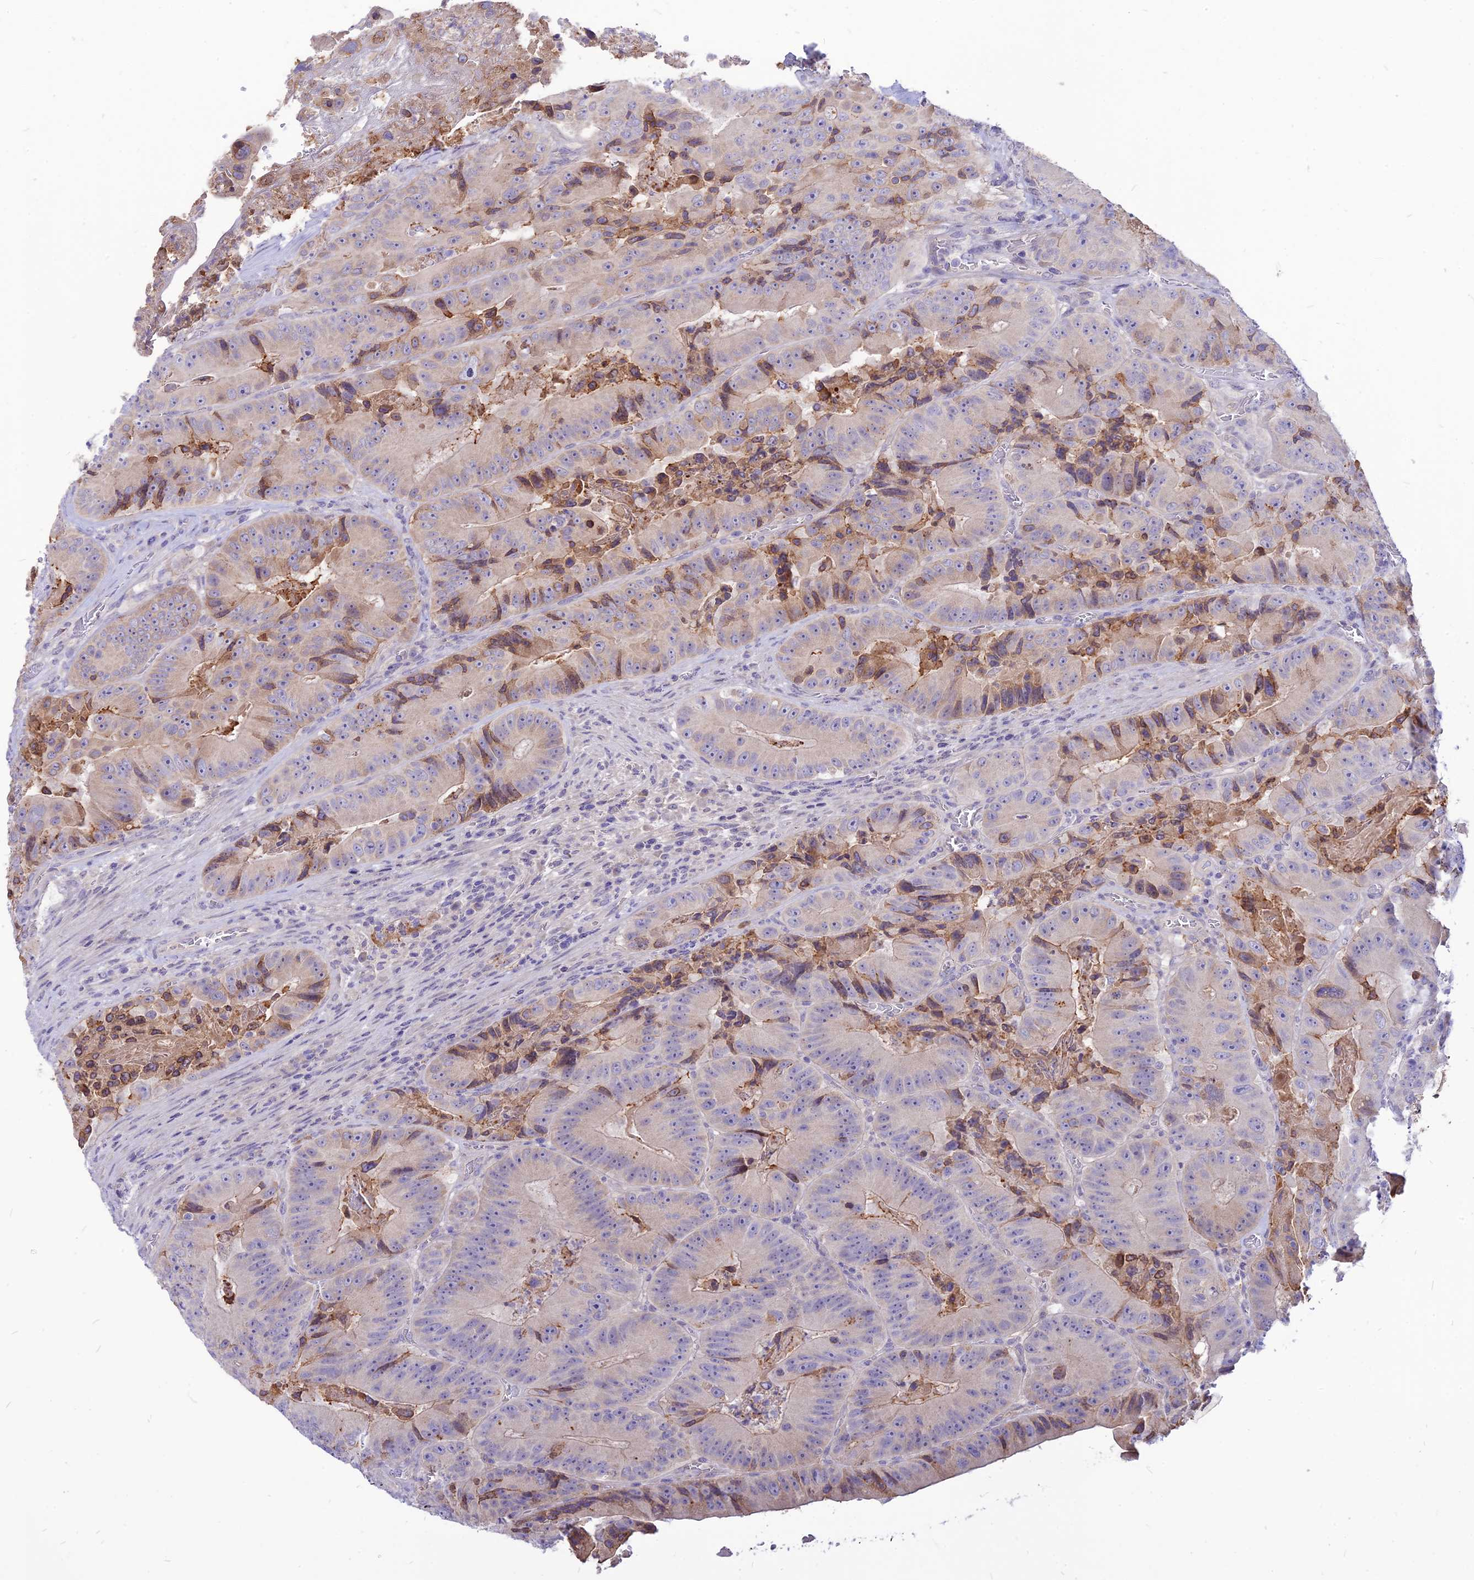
{"staining": {"intensity": "moderate", "quantity": "<25%", "location": "cytoplasmic/membranous"}, "tissue": "colorectal cancer", "cell_type": "Tumor cells", "image_type": "cancer", "snomed": [{"axis": "morphology", "description": "Adenocarcinoma, NOS"}, {"axis": "topography", "description": "Colon"}], "caption": "Tumor cells display low levels of moderate cytoplasmic/membranous expression in approximately <25% of cells in human colorectal cancer.", "gene": "CZIB", "patient": {"sex": "female", "age": 86}}